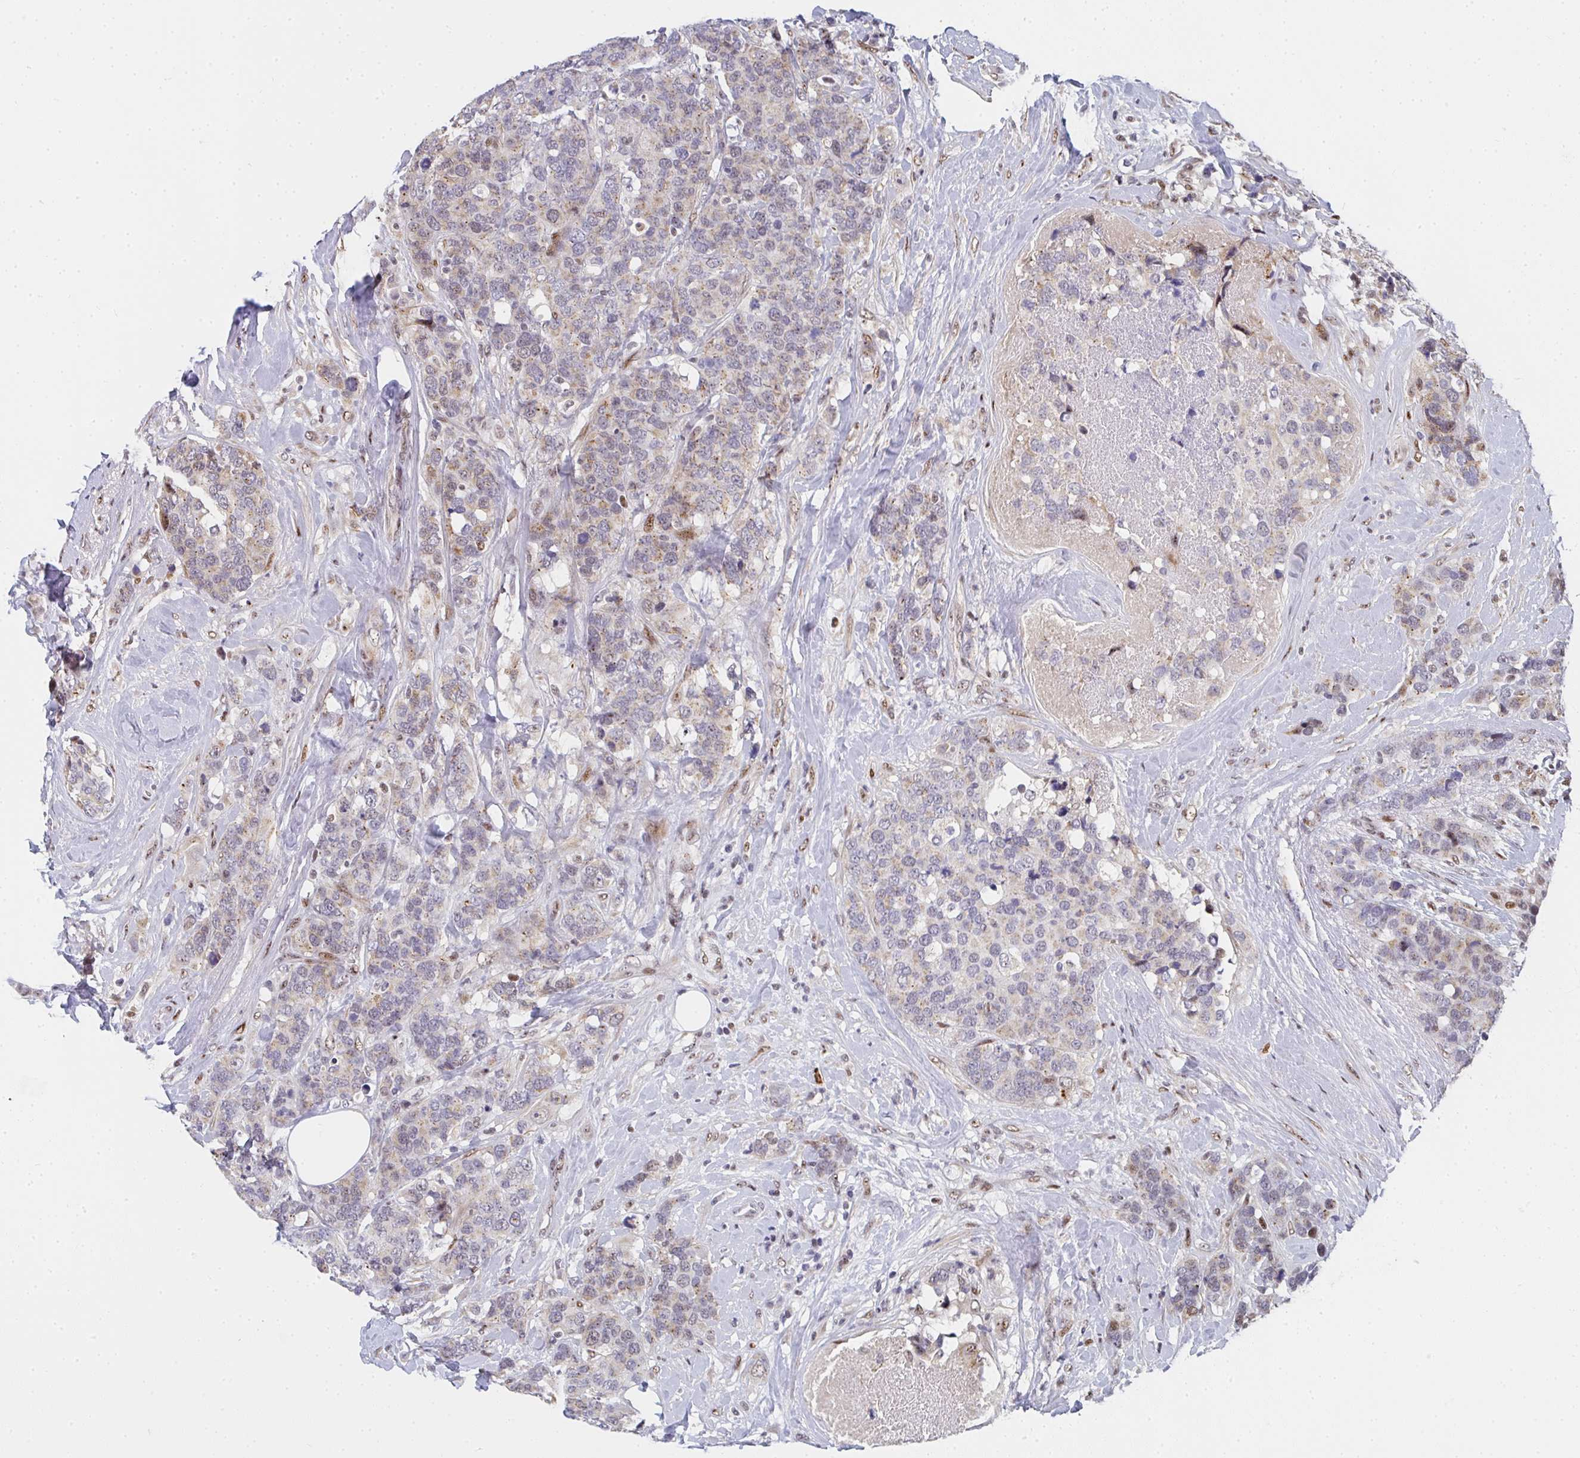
{"staining": {"intensity": "moderate", "quantity": "<25%", "location": "cytoplasmic/membranous,nuclear"}, "tissue": "breast cancer", "cell_type": "Tumor cells", "image_type": "cancer", "snomed": [{"axis": "morphology", "description": "Lobular carcinoma"}, {"axis": "topography", "description": "Breast"}], "caption": "There is low levels of moderate cytoplasmic/membranous and nuclear expression in tumor cells of breast cancer, as demonstrated by immunohistochemical staining (brown color).", "gene": "ZIC3", "patient": {"sex": "female", "age": 59}}